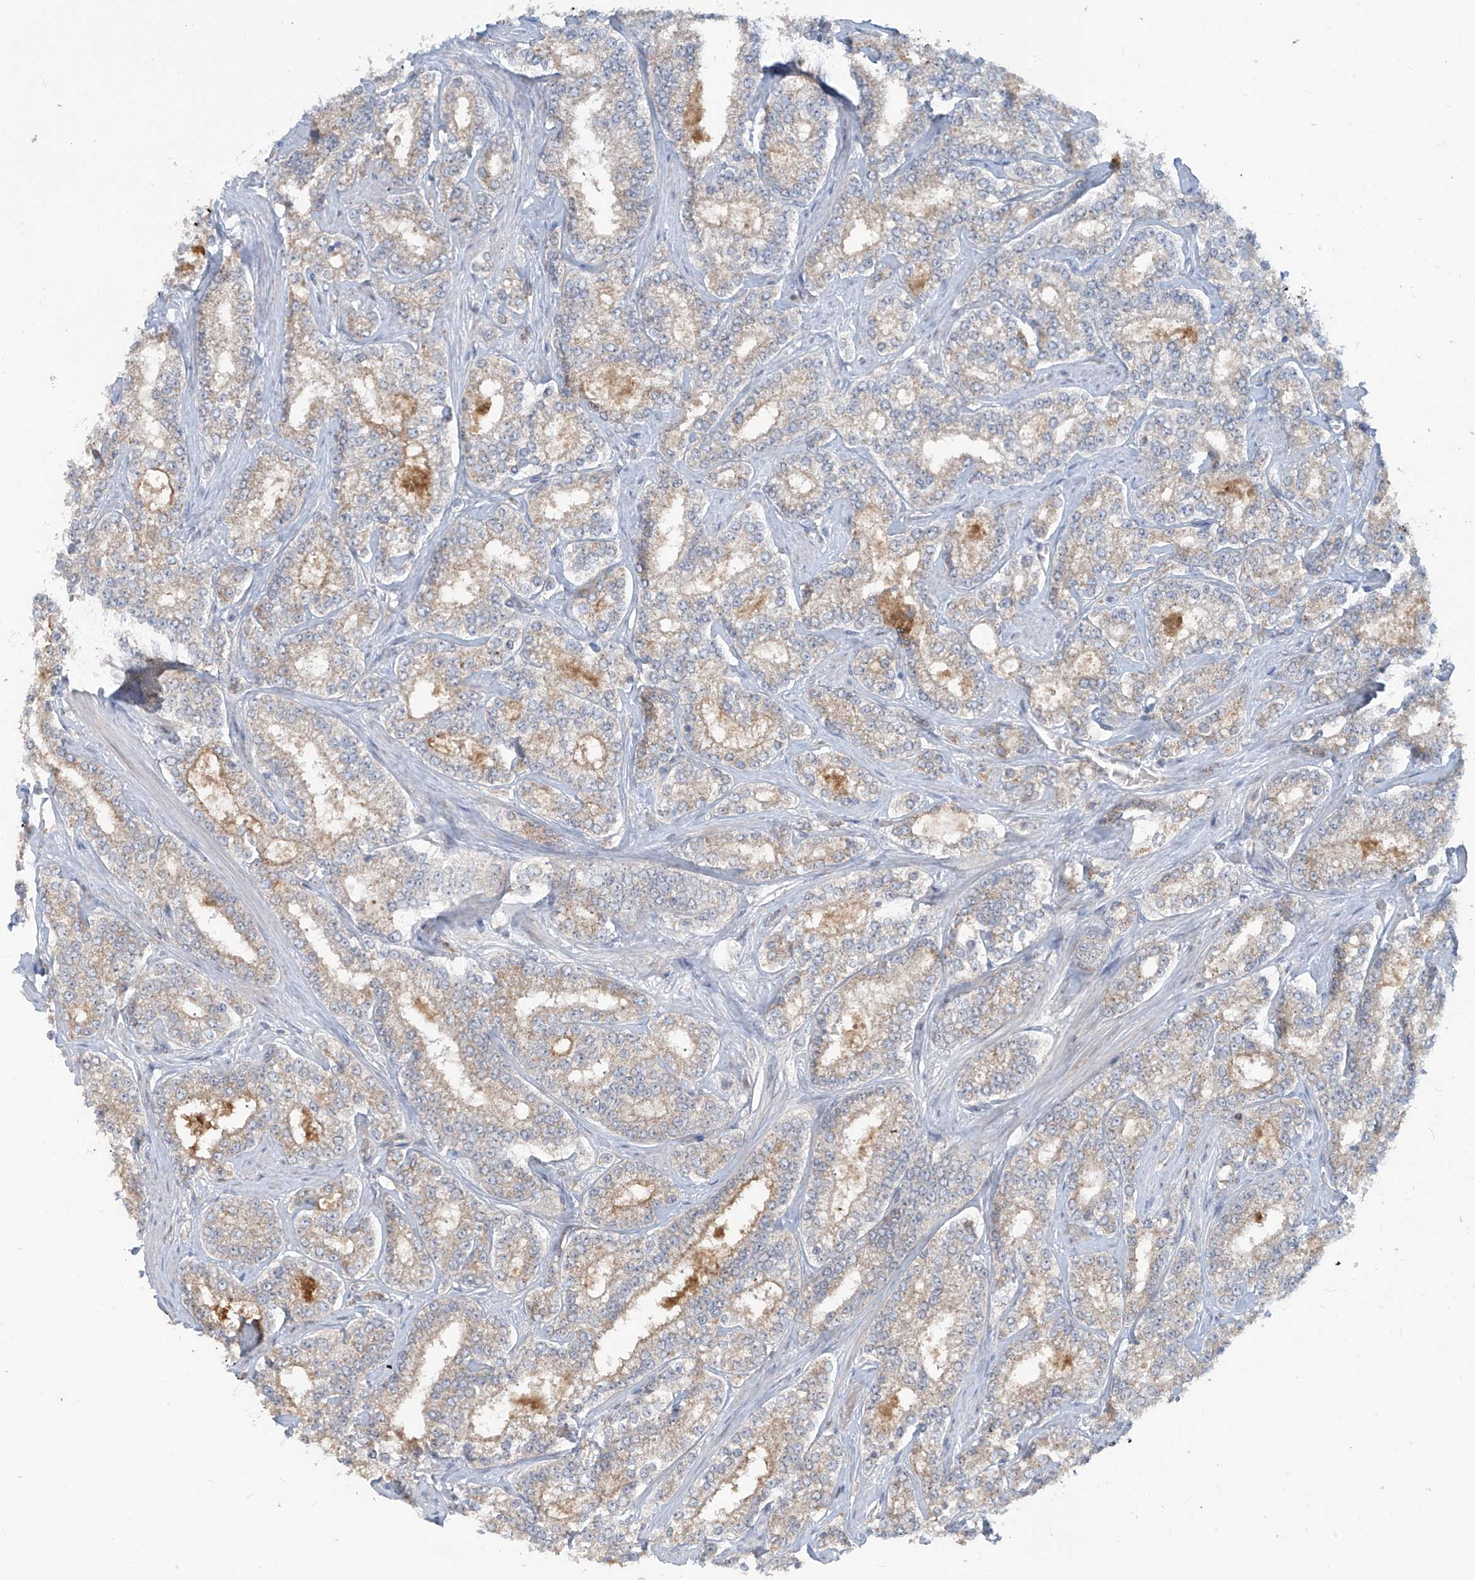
{"staining": {"intensity": "weak", "quantity": "25%-75%", "location": "cytoplasmic/membranous"}, "tissue": "prostate cancer", "cell_type": "Tumor cells", "image_type": "cancer", "snomed": [{"axis": "morphology", "description": "Normal tissue, NOS"}, {"axis": "morphology", "description": "Adenocarcinoma, High grade"}, {"axis": "topography", "description": "Prostate"}], "caption": "Immunohistochemistry (IHC) (DAB) staining of human prostate adenocarcinoma (high-grade) shows weak cytoplasmic/membranous protein staining in about 25%-75% of tumor cells.", "gene": "PARVG", "patient": {"sex": "male", "age": 83}}